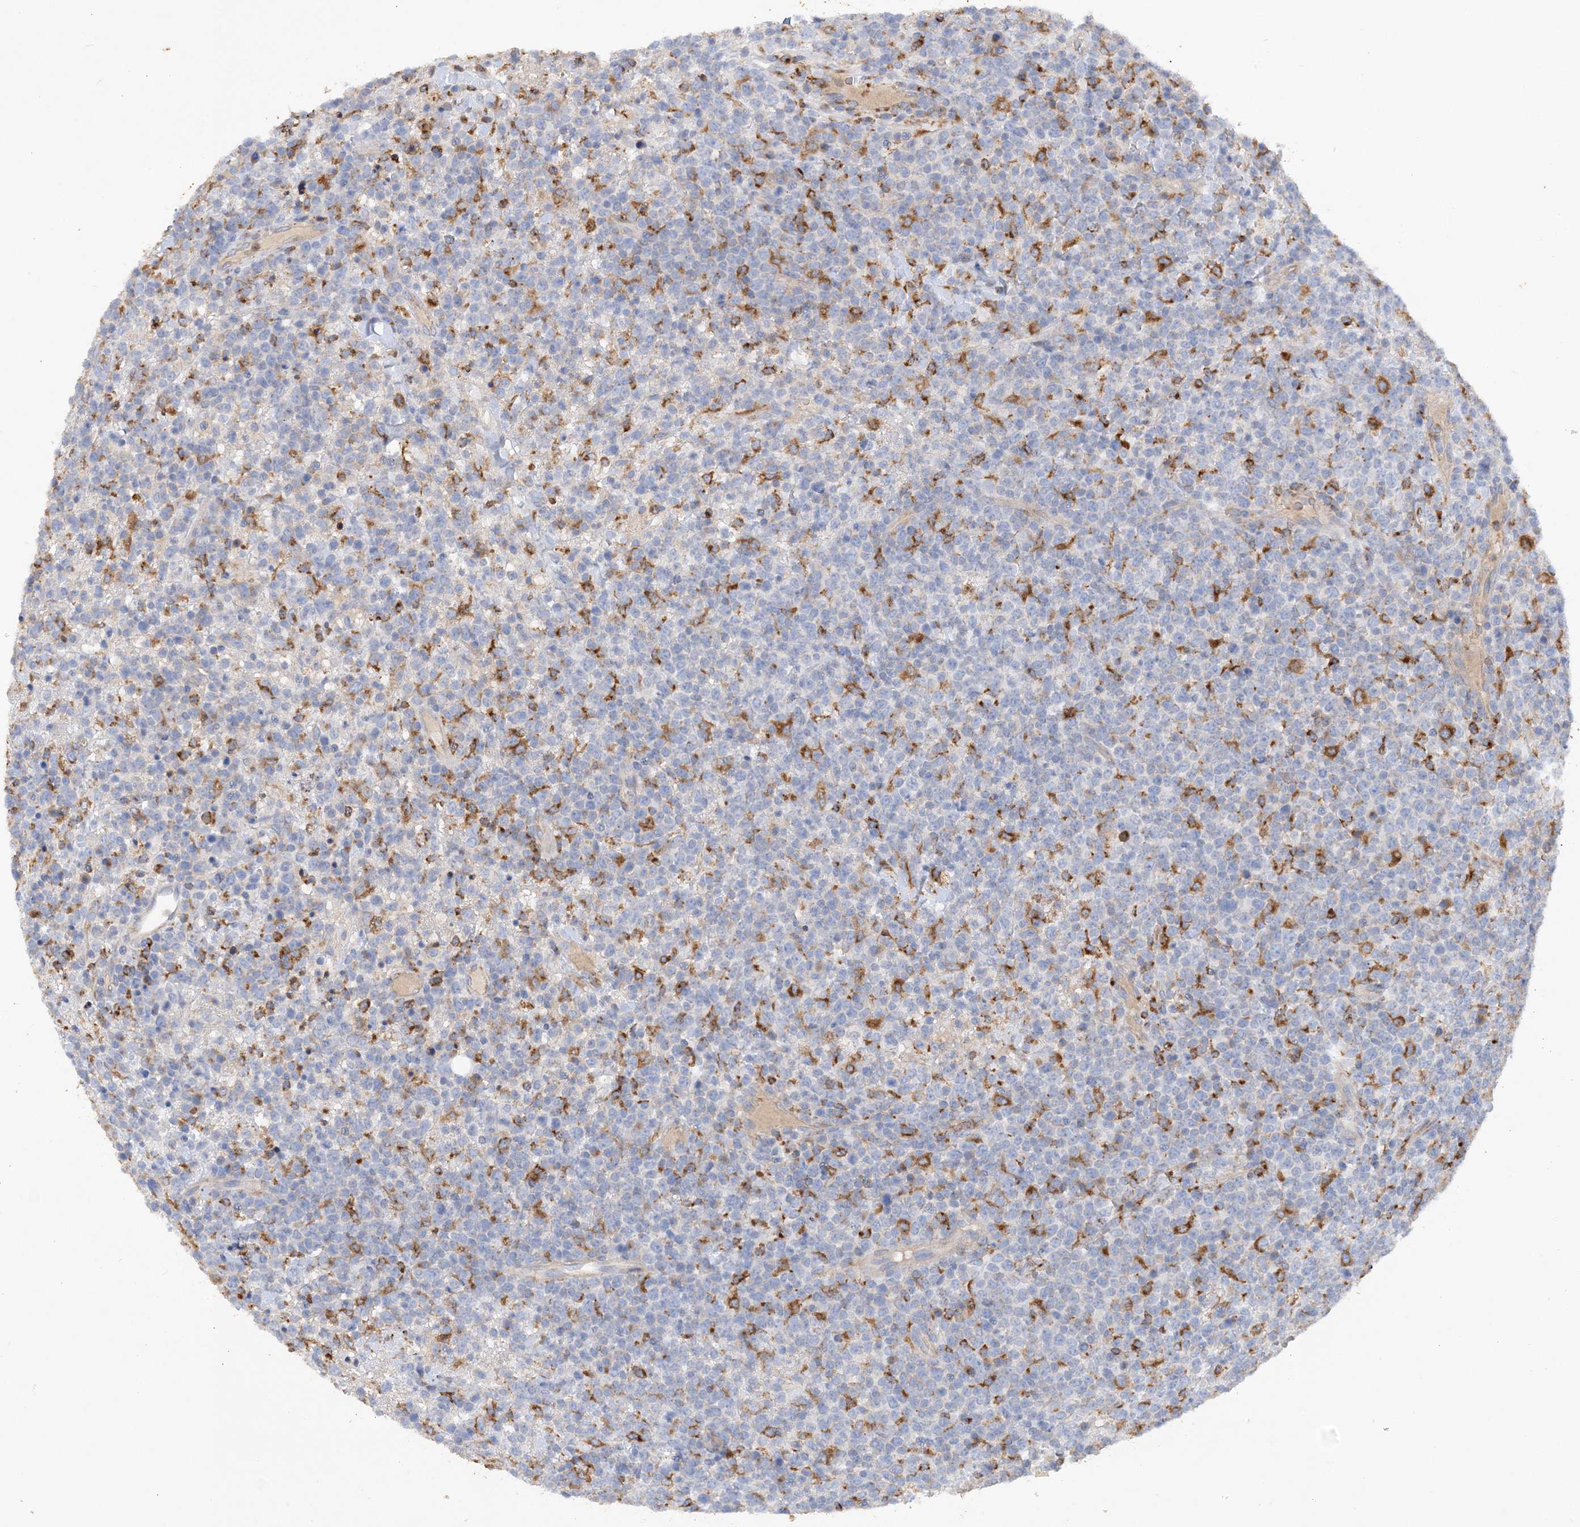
{"staining": {"intensity": "strong", "quantity": "<25%", "location": "cytoplasmic/membranous"}, "tissue": "lymphoma", "cell_type": "Tumor cells", "image_type": "cancer", "snomed": [{"axis": "morphology", "description": "Malignant lymphoma, non-Hodgkin's type, High grade"}, {"axis": "topography", "description": "Colon"}], "caption": "IHC photomicrograph of human lymphoma stained for a protein (brown), which exhibits medium levels of strong cytoplasmic/membranous expression in approximately <25% of tumor cells.", "gene": "GRINA", "patient": {"sex": "female", "age": 53}}